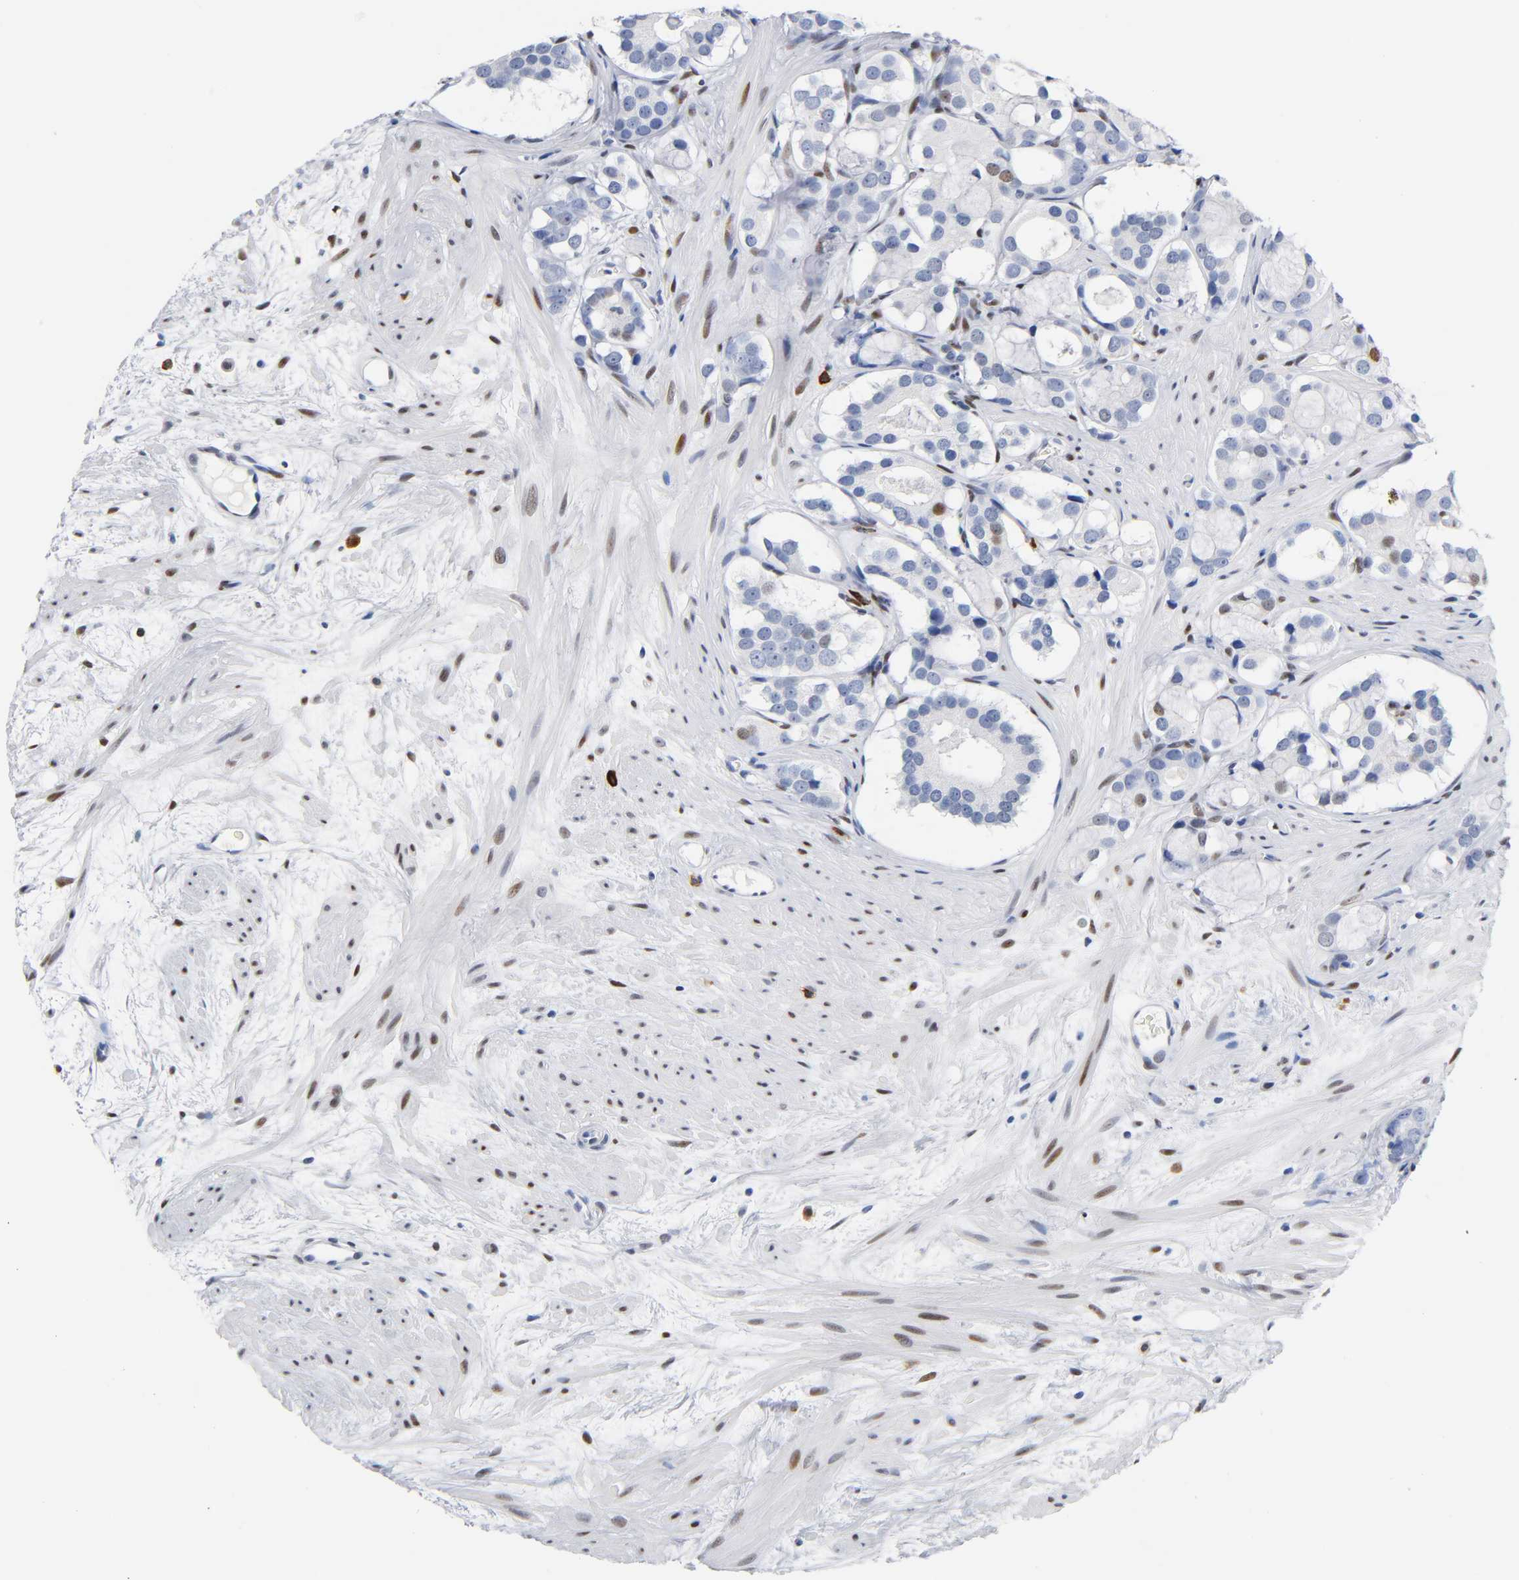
{"staining": {"intensity": "moderate", "quantity": "<25%", "location": "nuclear"}, "tissue": "prostate cancer", "cell_type": "Tumor cells", "image_type": "cancer", "snomed": [{"axis": "morphology", "description": "Adenocarcinoma, Low grade"}, {"axis": "topography", "description": "Prostate"}], "caption": "Human low-grade adenocarcinoma (prostate) stained for a protein (brown) reveals moderate nuclear positive expression in about <25% of tumor cells.", "gene": "NAB2", "patient": {"sex": "male", "age": 57}}